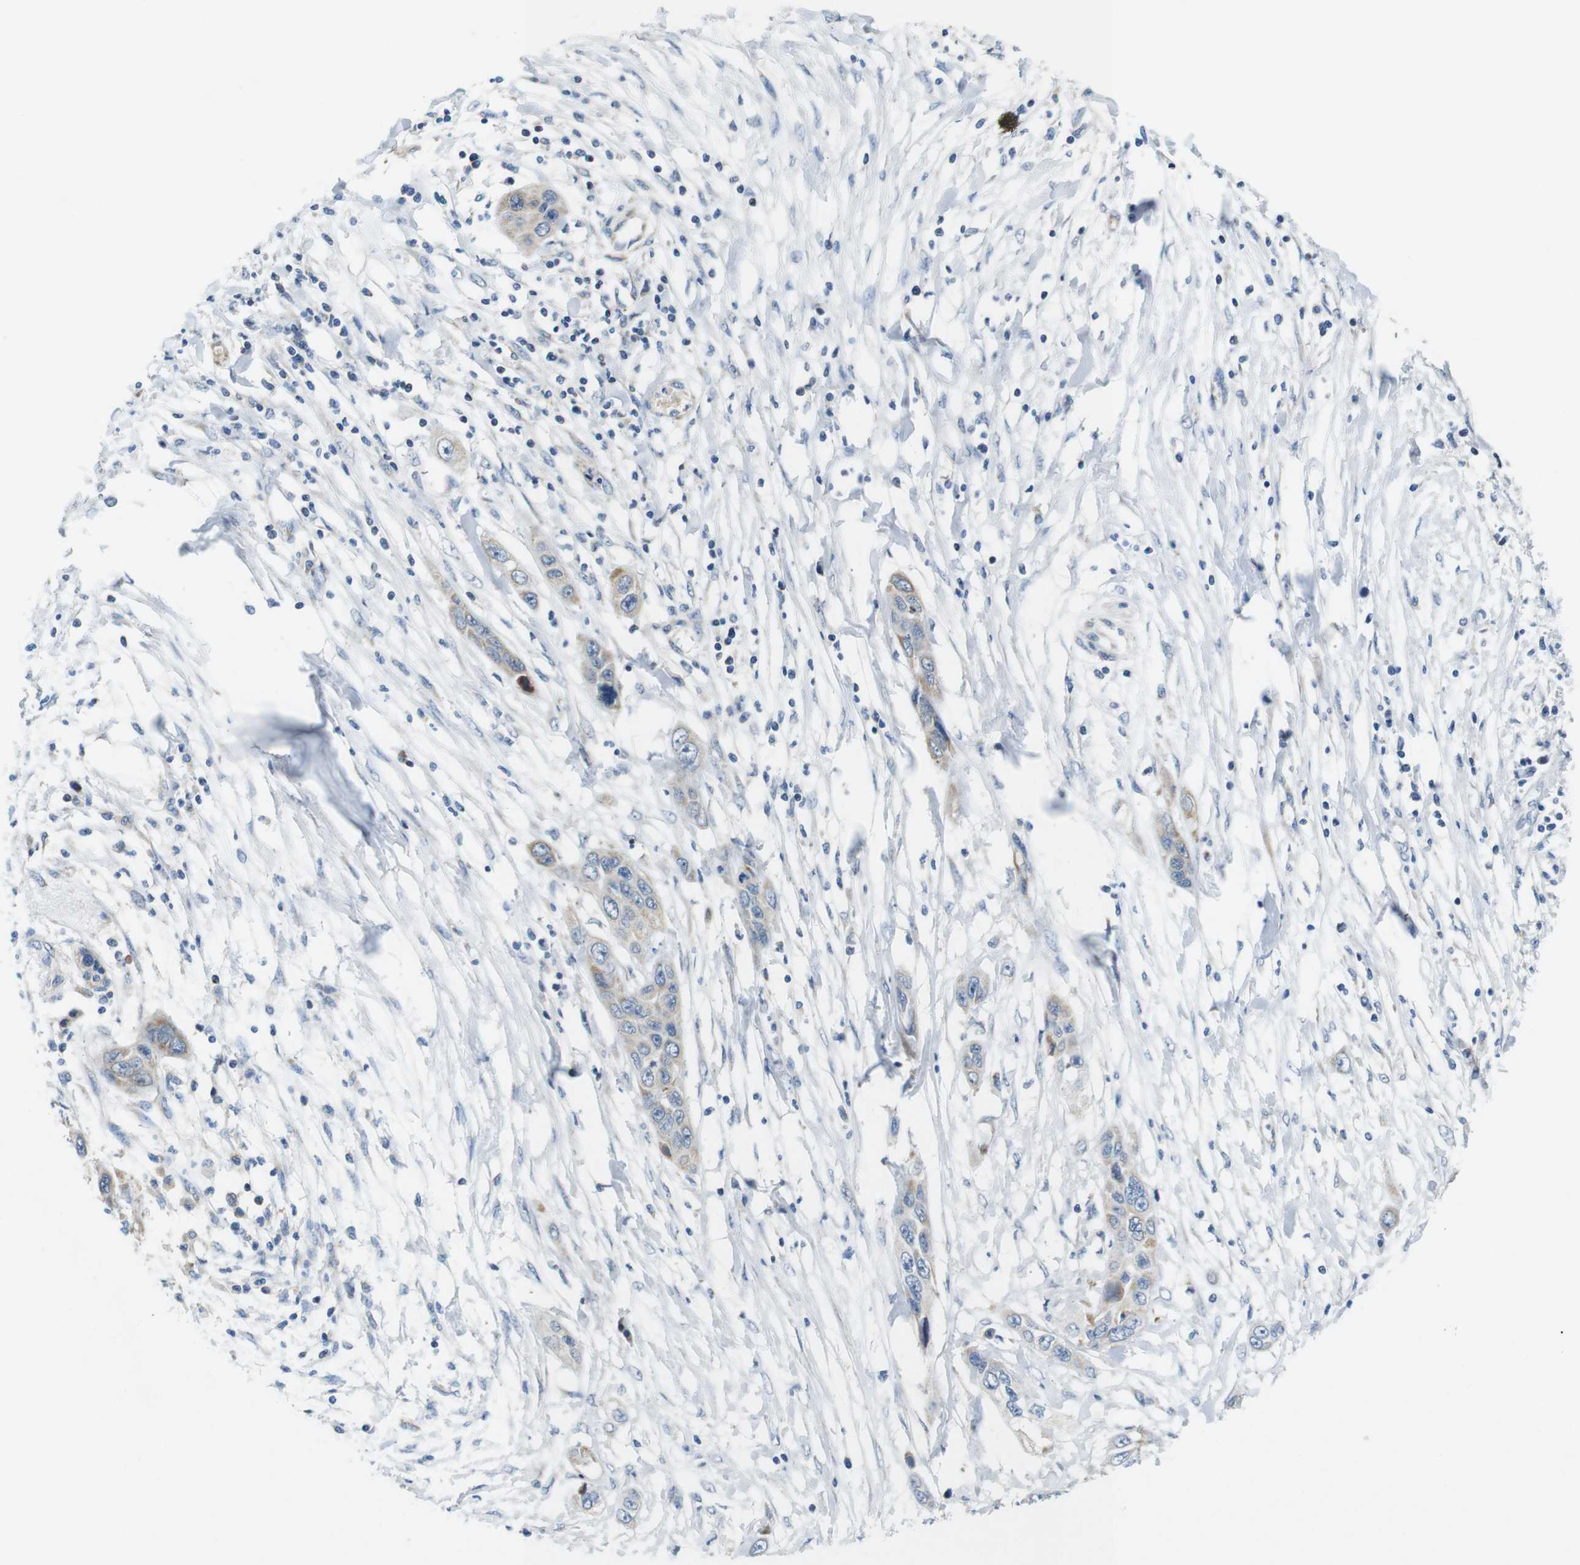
{"staining": {"intensity": "weak", "quantity": ">75%", "location": "cytoplasmic/membranous"}, "tissue": "pancreatic cancer", "cell_type": "Tumor cells", "image_type": "cancer", "snomed": [{"axis": "morphology", "description": "Adenocarcinoma, NOS"}, {"axis": "topography", "description": "Pancreas"}], "caption": "Weak cytoplasmic/membranous protein staining is appreciated in about >75% of tumor cells in pancreatic cancer (adenocarcinoma).", "gene": "MARCHF1", "patient": {"sex": "female", "age": 70}}